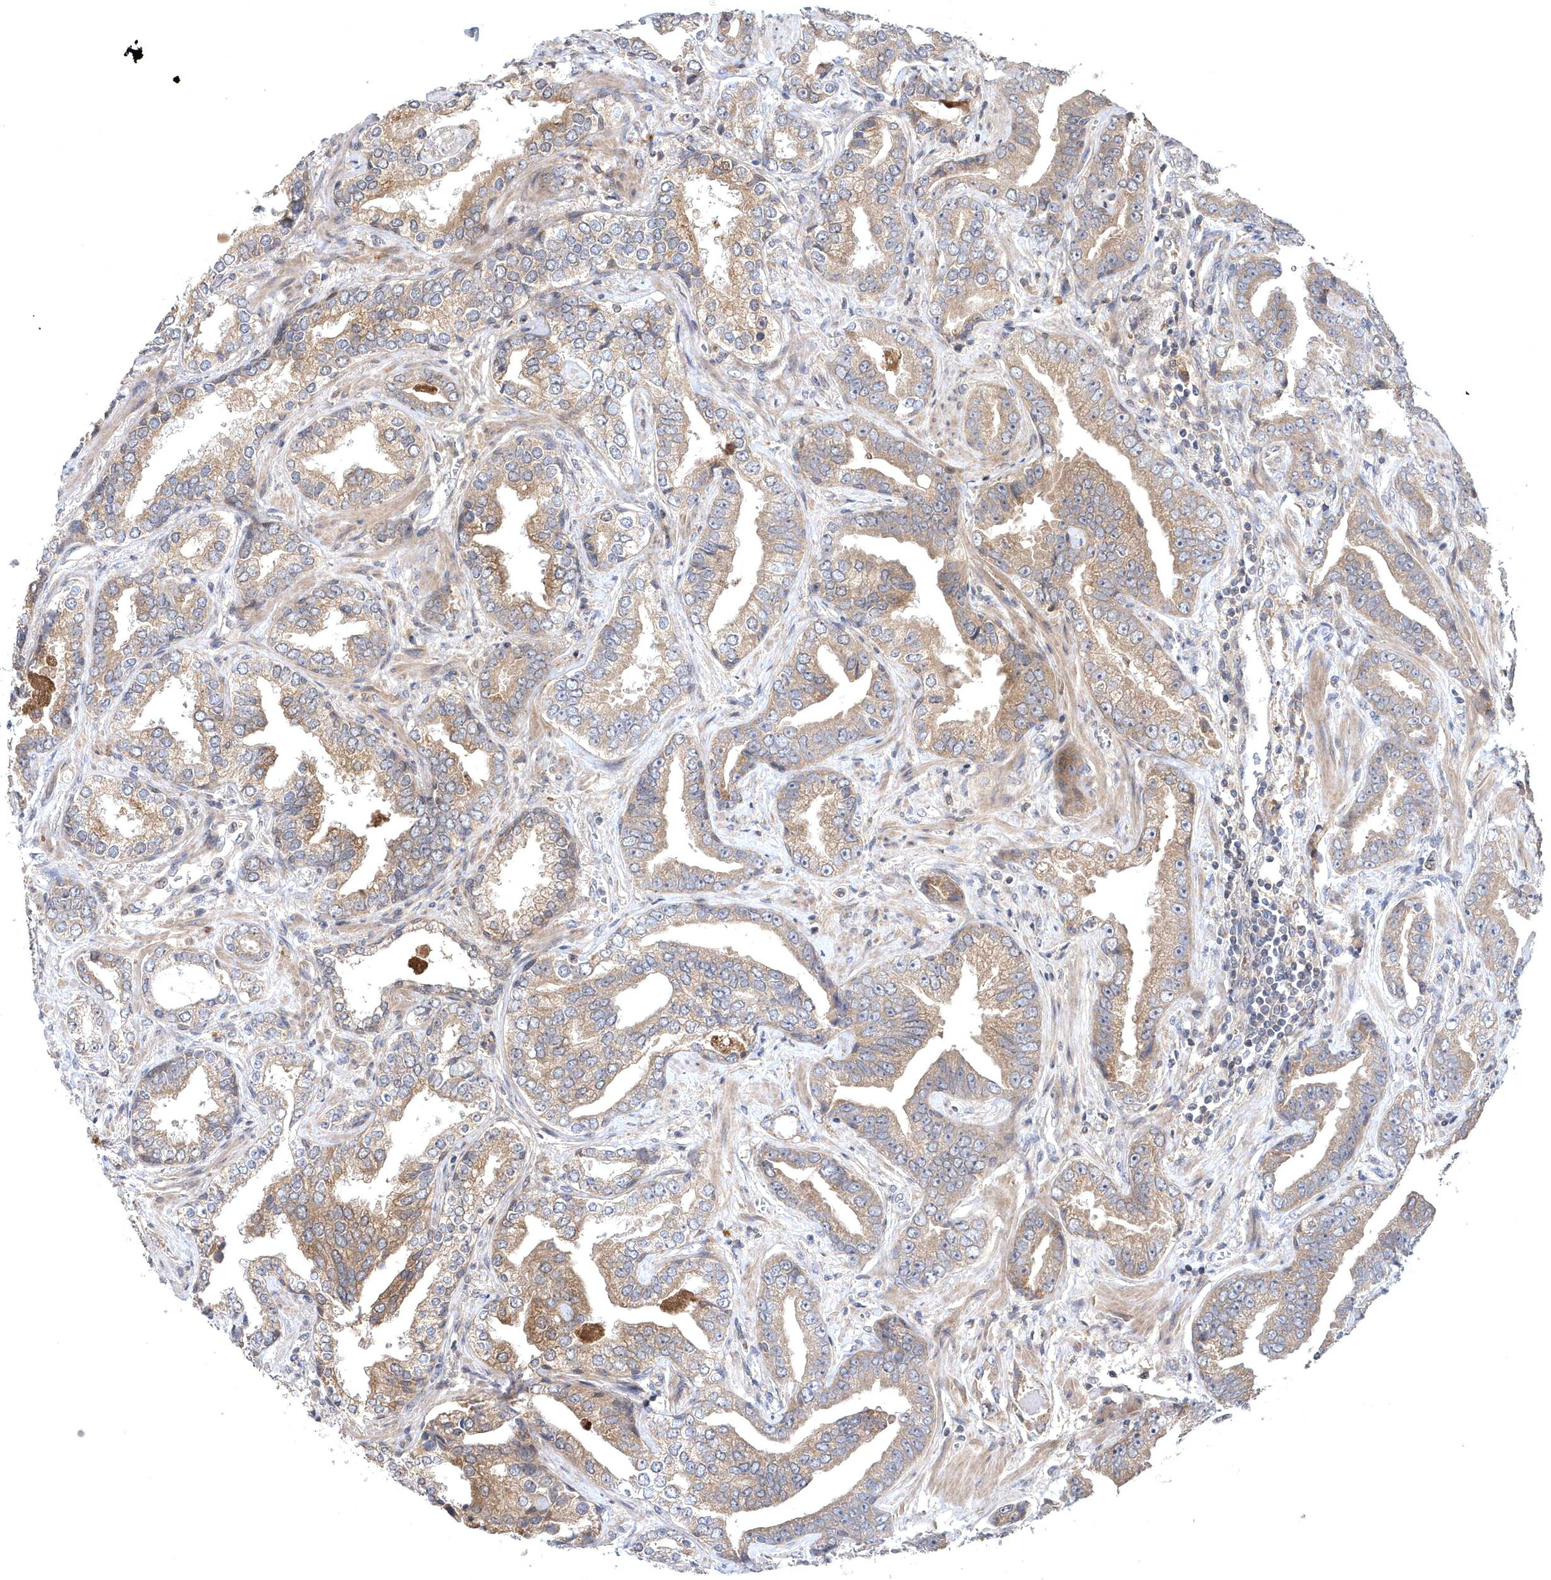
{"staining": {"intensity": "weak", "quantity": ">75%", "location": "cytoplasmic/membranous"}, "tissue": "prostate cancer", "cell_type": "Tumor cells", "image_type": "cancer", "snomed": [{"axis": "morphology", "description": "Adenocarcinoma, Low grade"}, {"axis": "topography", "description": "Prostate"}], "caption": "Prostate cancer (adenocarcinoma (low-grade)) stained for a protein displays weak cytoplasmic/membranous positivity in tumor cells.", "gene": "HMGCS1", "patient": {"sex": "male", "age": 60}}